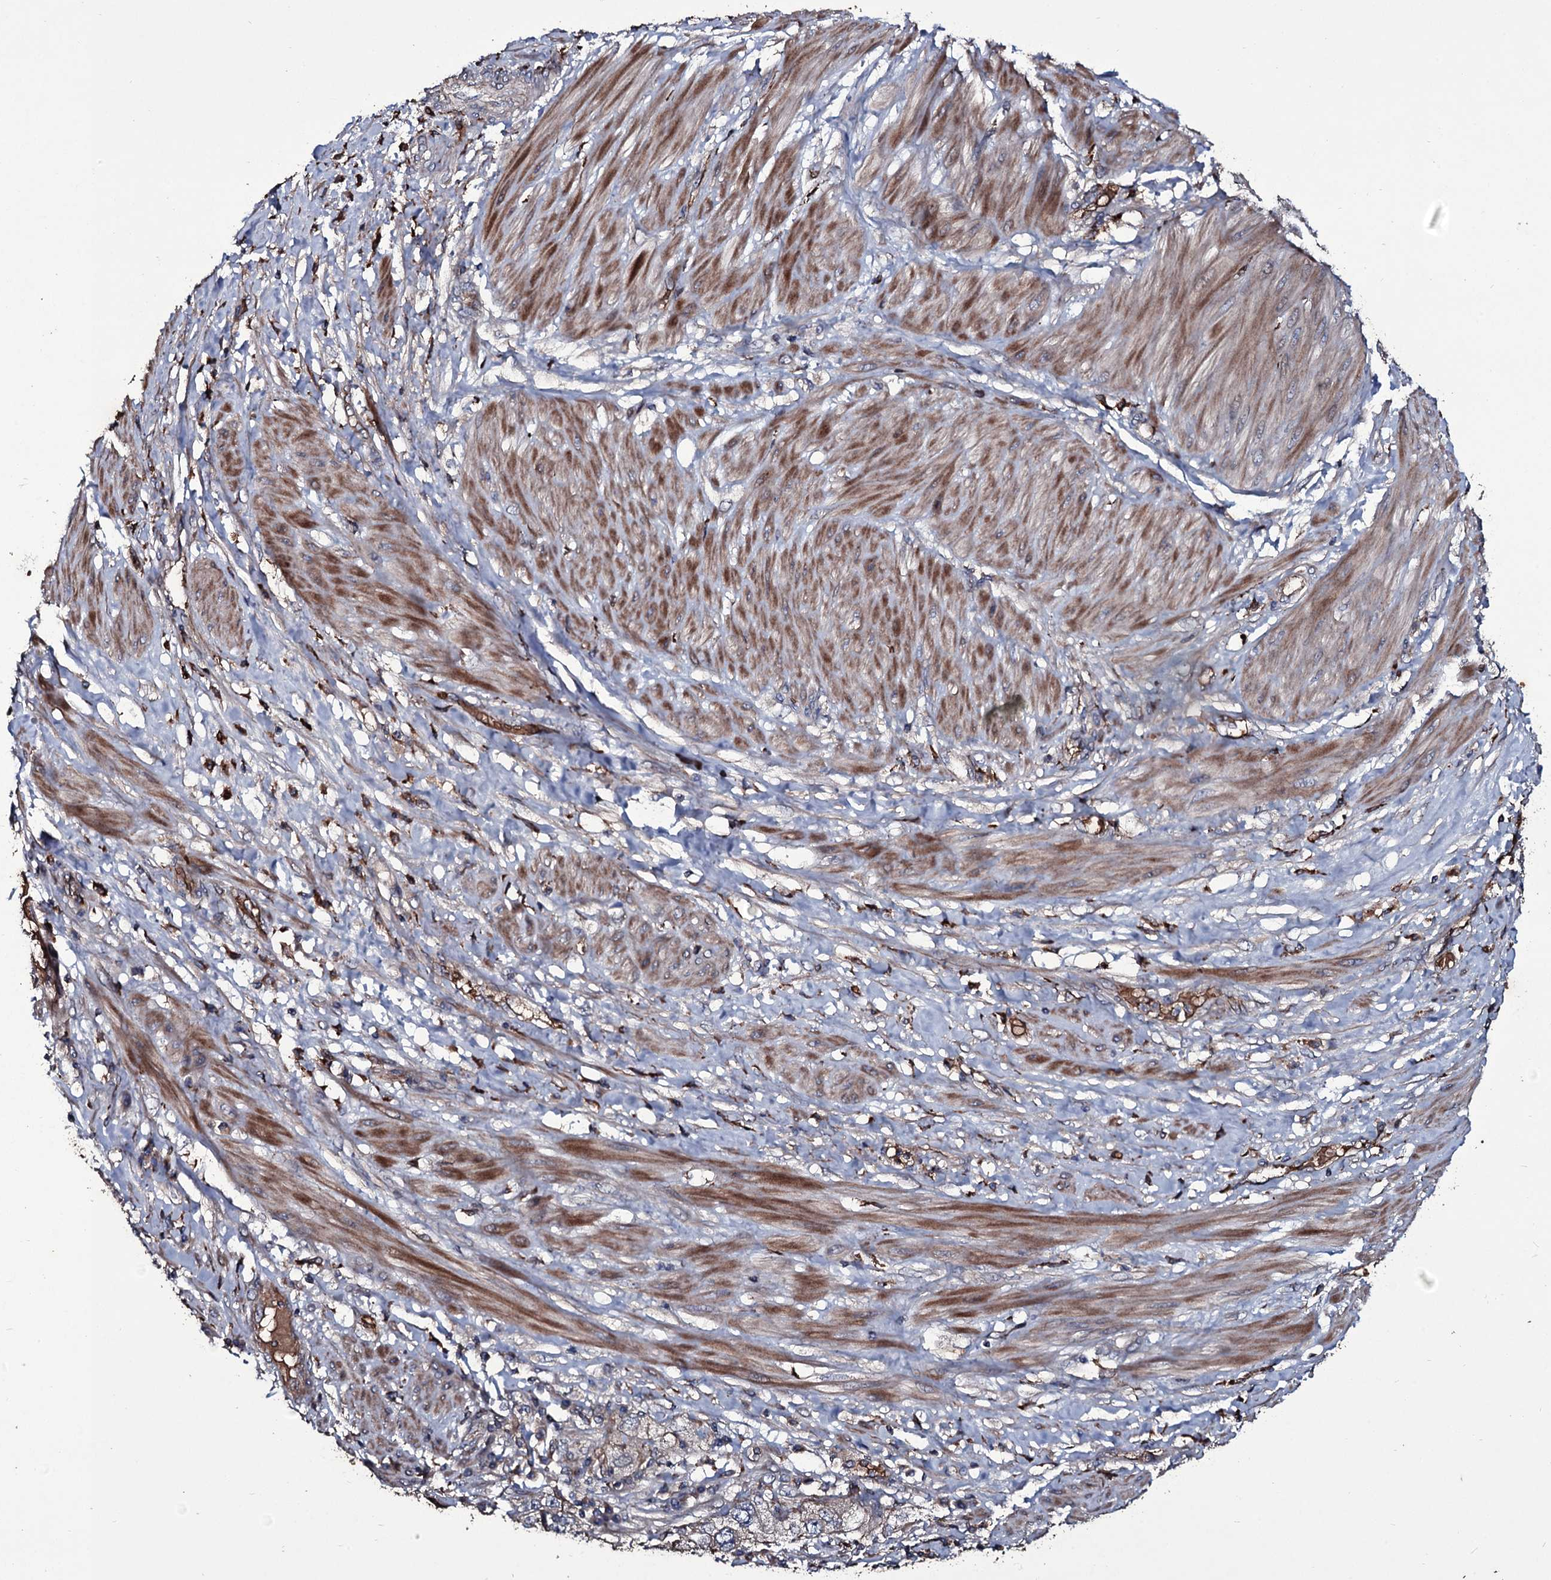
{"staining": {"intensity": "moderate", "quantity": "<25%", "location": "cytoplasmic/membranous"}, "tissue": "endometrial cancer", "cell_type": "Tumor cells", "image_type": "cancer", "snomed": [{"axis": "morphology", "description": "Adenocarcinoma, NOS"}, {"axis": "topography", "description": "Endometrium"}], "caption": "High-magnification brightfield microscopy of adenocarcinoma (endometrial) stained with DAB (3,3'-diaminobenzidine) (brown) and counterstained with hematoxylin (blue). tumor cells exhibit moderate cytoplasmic/membranous expression is seen in approximately<25% of cells.", "gene": "ZSWIM8", "patient": {"sex": "female", "age": 49}}